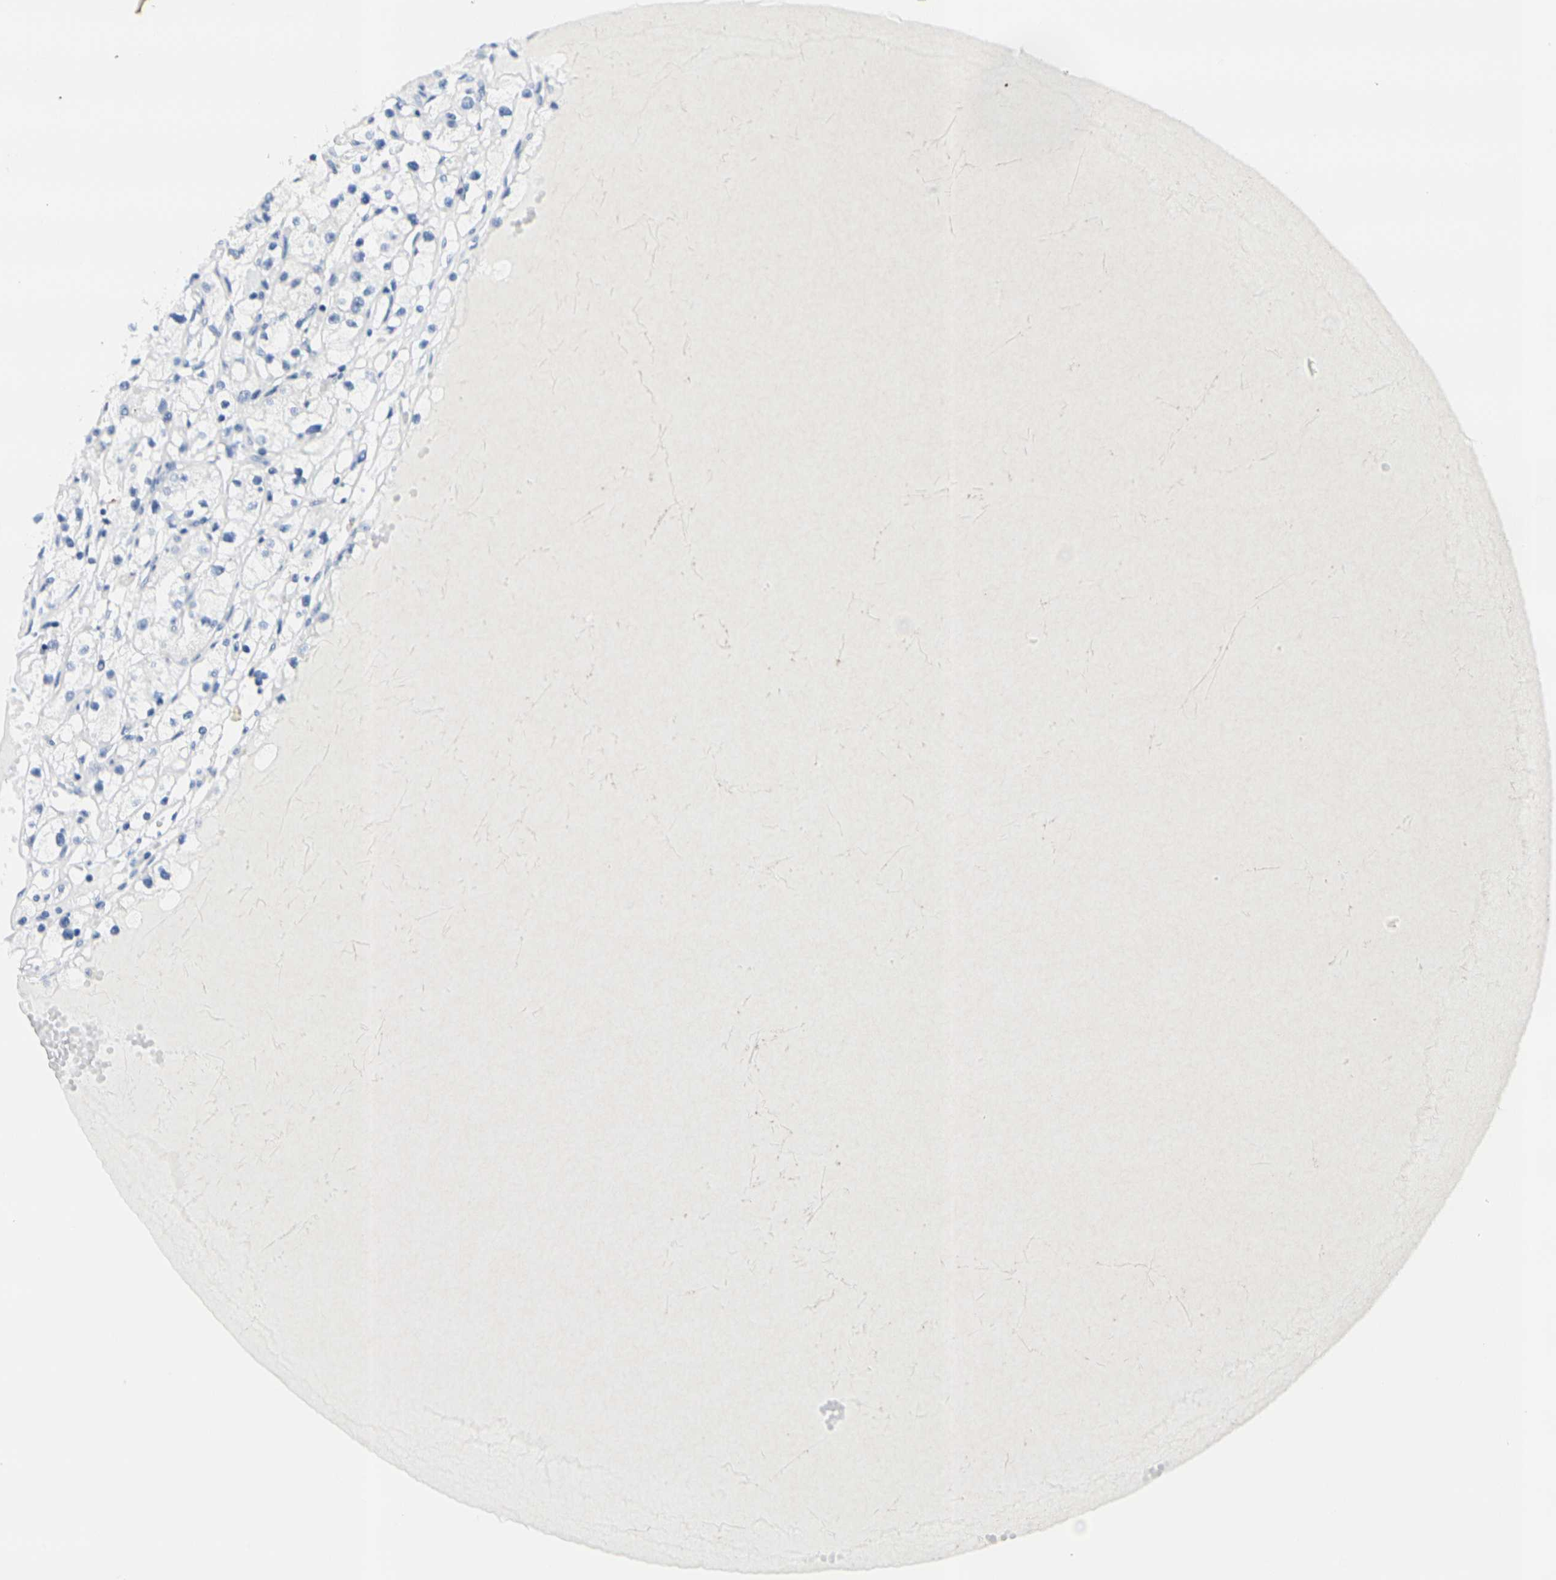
{"staining": {"intensity": "negative", "quantity": "none", "location": "none"}, "tissue": "renal cancer", "cell_type": "Tumor cells", "image_type": "cancer", "snomed": [{"axis": "morphology", "description": "Adenocarcinoma, NOS"}, {"axis": "topography", "description": "Kidney"}], "caption": "Immunohistochemical staining of adenocarcinoma (renal) demonstrates no significant expression in tumor cells.", "gene": "GPR15", "patient": {"sex": "male", "age": 56}}